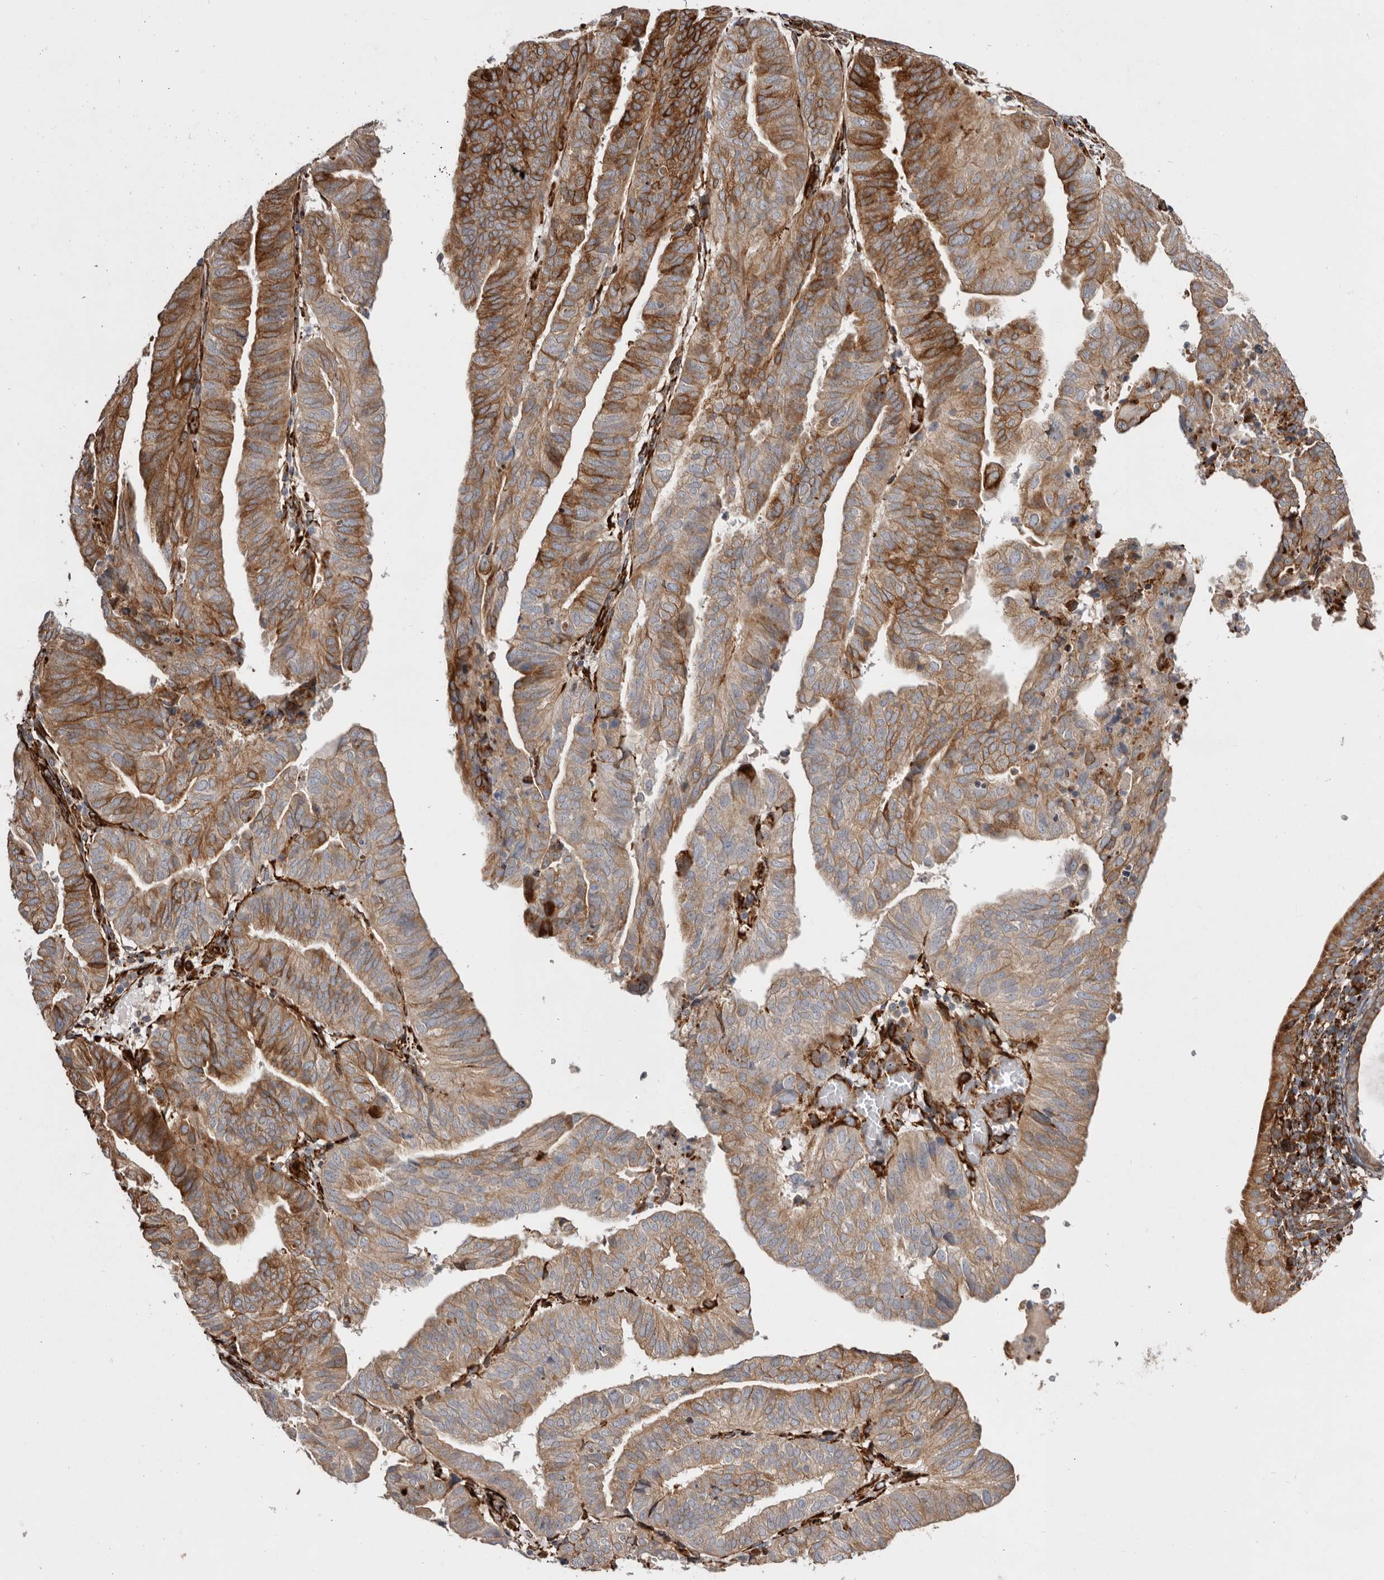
{"staining": {"intensity": "moderate", "quantity": ">75%", "location": "cytoplasmic/membranous"}, "tissue": "endometrial cancer", "cell_type": "Tumor cells", "image_type": "cancer", "snomed": [{"axis": "morphology", "description": "Adenocarcinoma, NOS"}, {"axis": "topography", "description": "Uterus"}], "caption": "Human adenocarcinoma (endometrial) stained for a protein (brown) reveals moderate cytoplasmic/membranous positive staining in approximately >75% of tumor cells.", "gene": "WDTC1", "patient": {"sex": "female", "age": 77}}